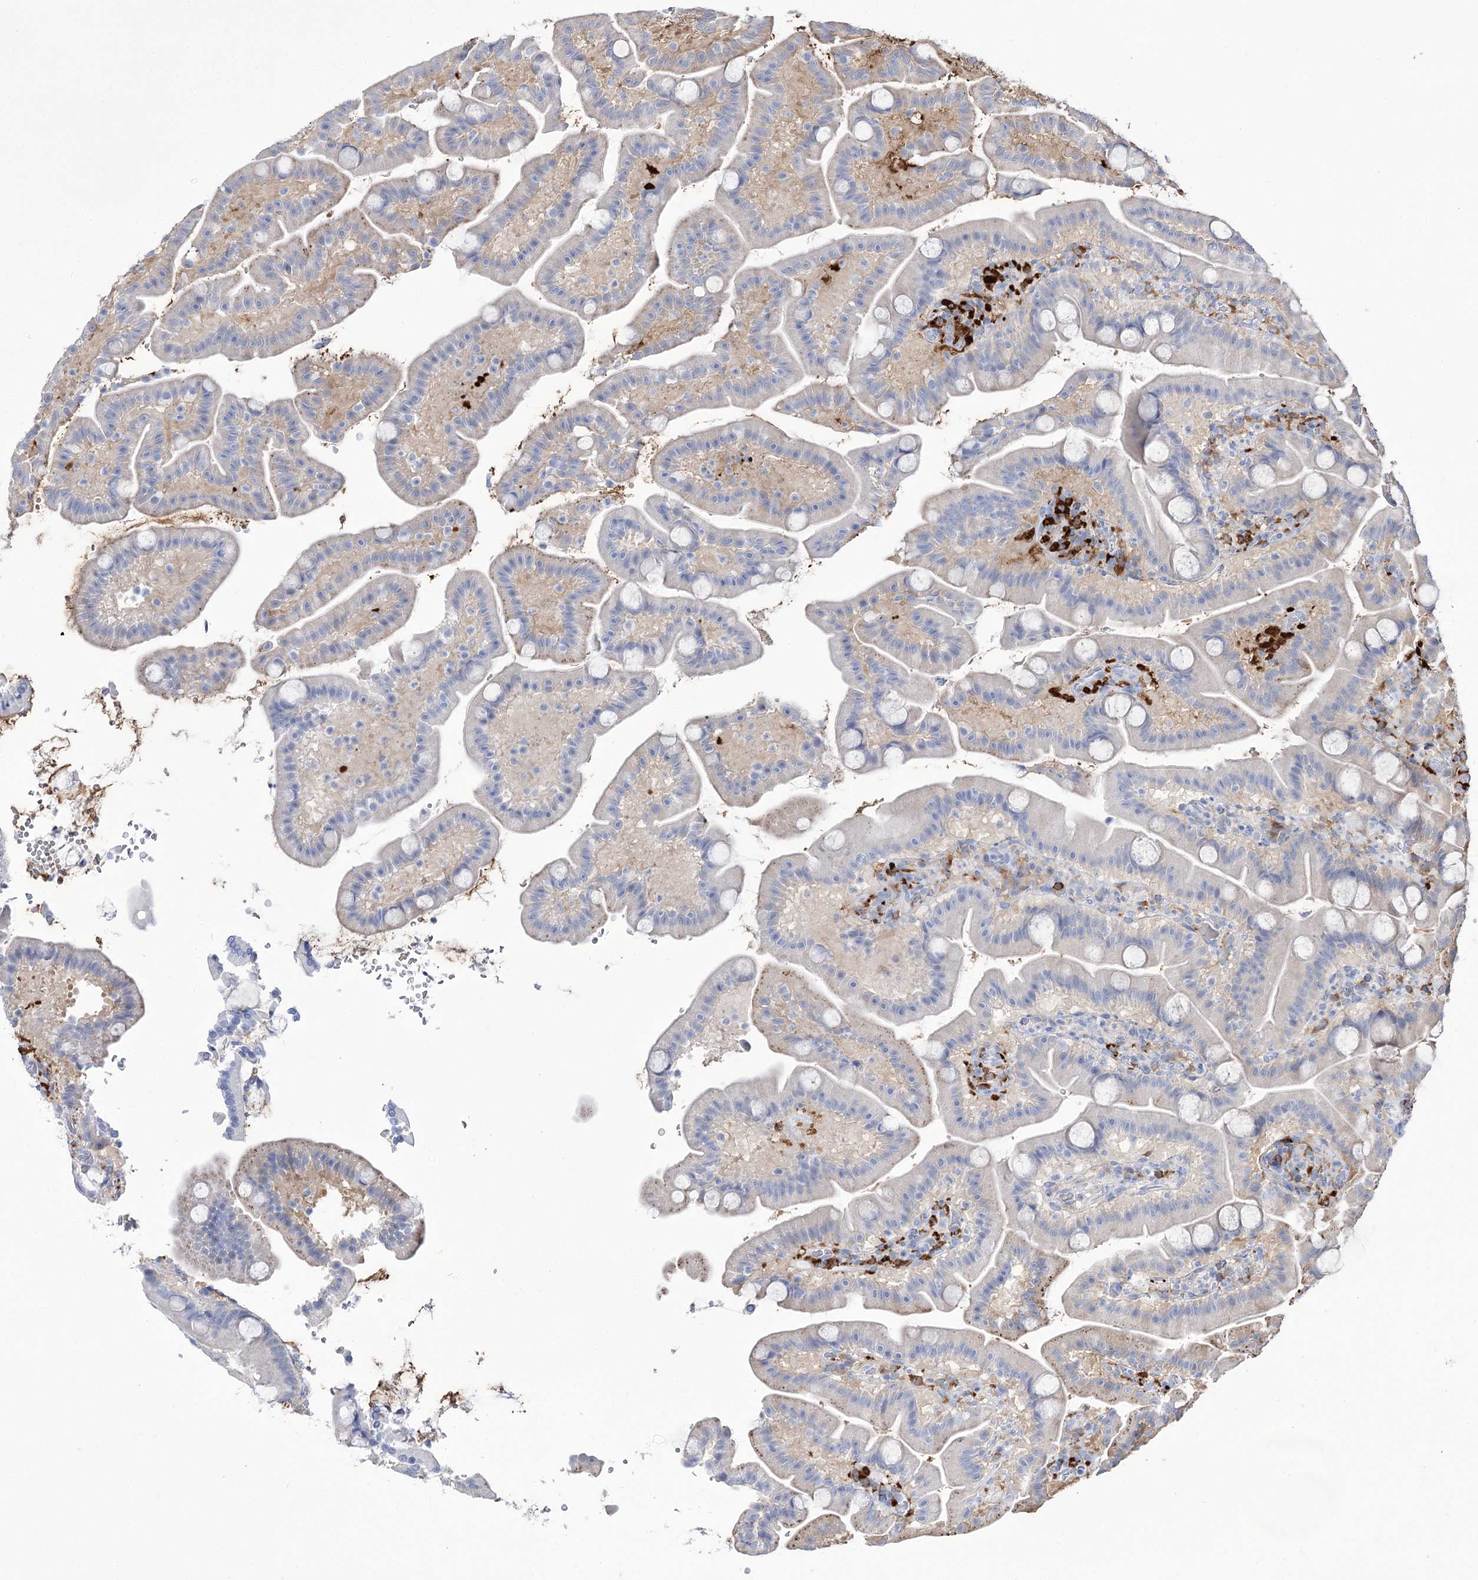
{"staining": {"intensity": "weak", "quantity": "<25%", "location": "cytoplasmic/membranous"}, "tissue": "duodenum", "cell_type": "Glandular cells", "image_type": "normal", "snomed": [{"axis": "morphology", "description": "Normal tissue, NOS"}, {"axis": "topography", "description": "Duodenum"}], "caption": "The IHC histopathology image has no significant expression in glandular cells of duodenum.", "gene": "ZNF622", "patient": {"sex": "male", "age": 55}}